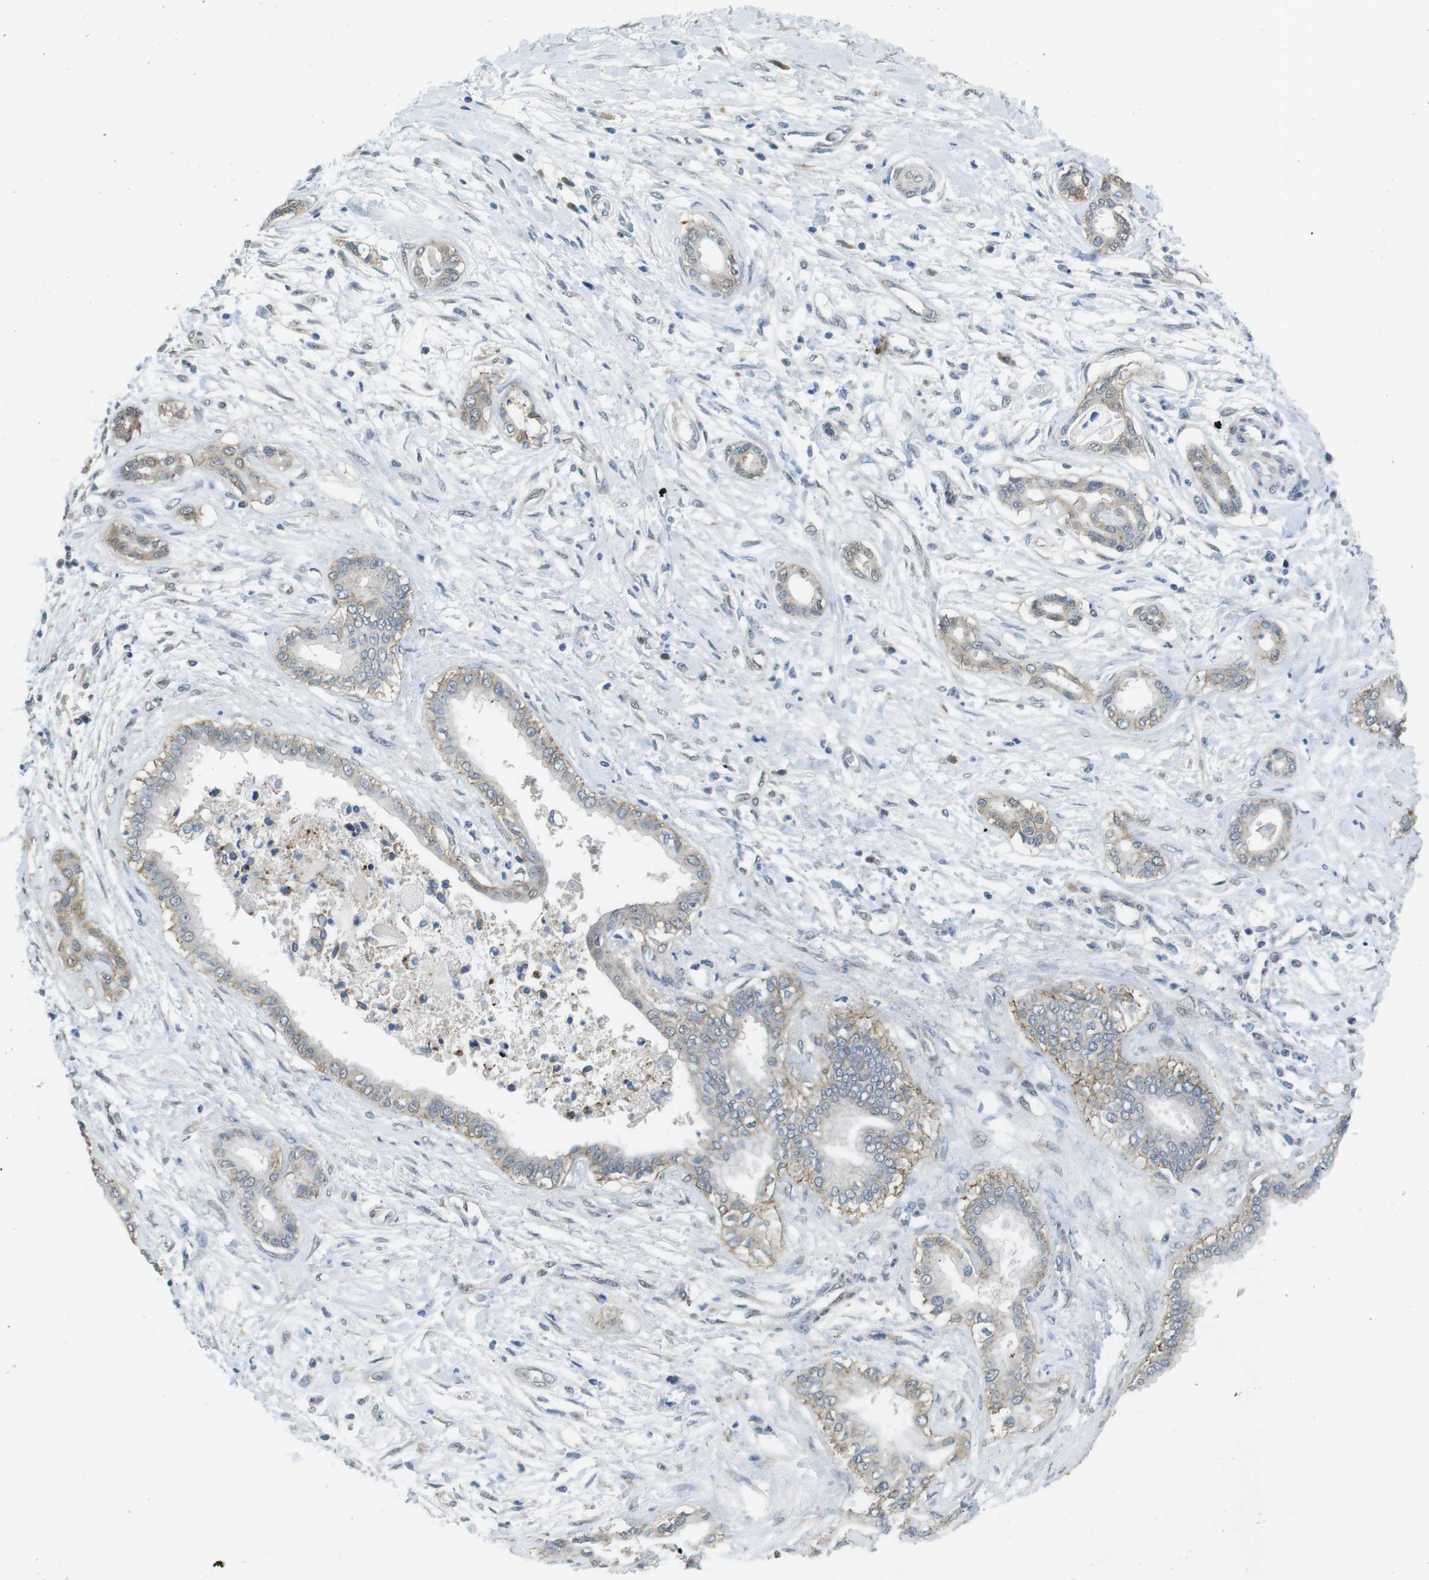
{"staining": {"intensity": "weak", "quantity": "25%-75%", "location": "cytoplasmic/membranous"}, "tissue": "pancreatic cancer", "cell_type": "Tumor cells", "image_type": "cancer", "snomed": [{"axis": "morphology", "description": "Adenocarcinoma, NOS"}, {"axis": "topography", "description": "Pancreas"}], "caption": "Pancreatic adenocarcinoma stained for a protein (brown) shows weak cytoplasmic/membranous positive staining in about 25%-75% of tumor cells.", "gene": "CLDN7", "patient": {"sex": "male", "age": 56}}